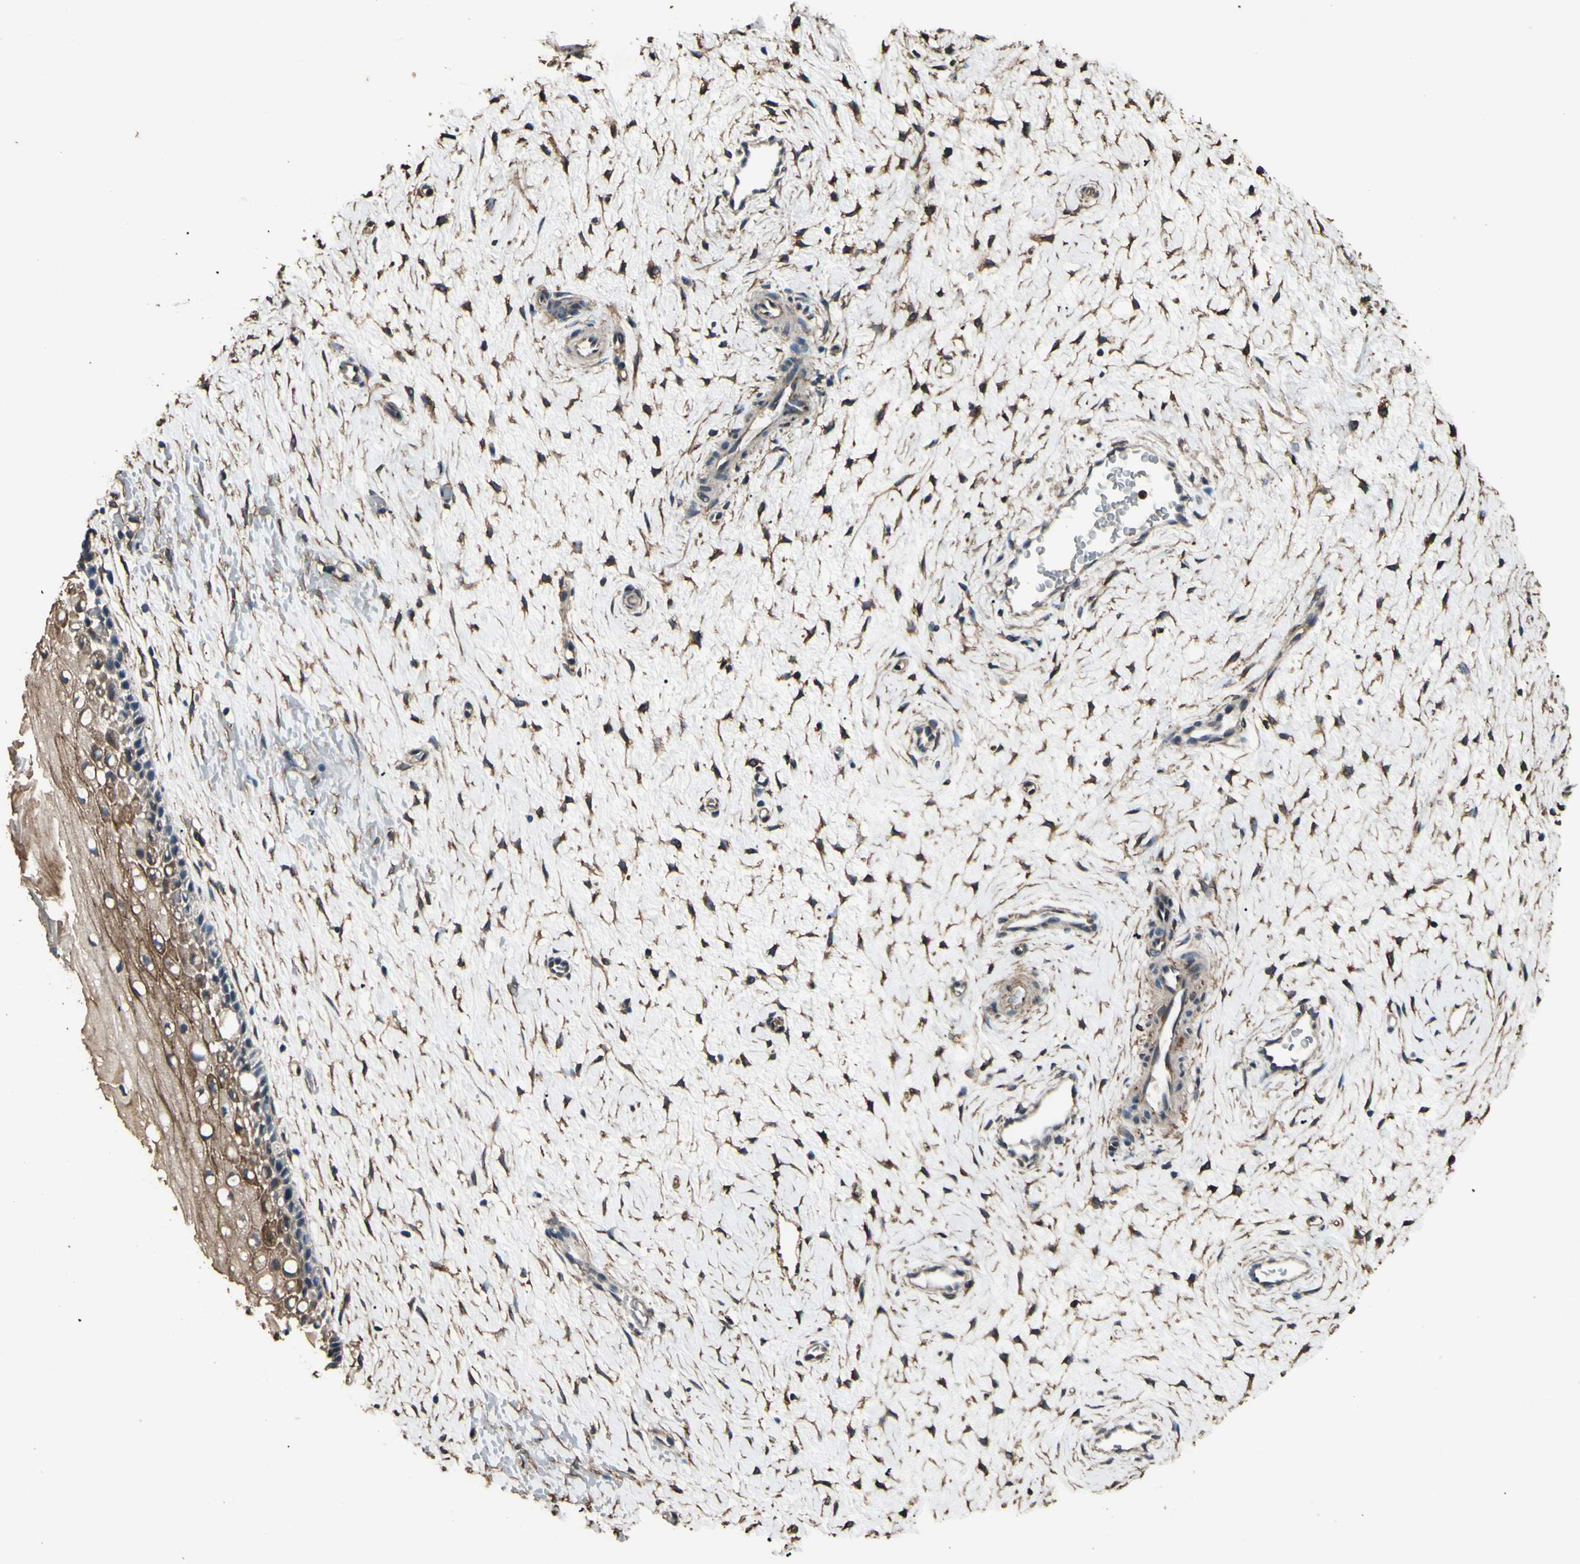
{"staining": {"intensity": "moderate", "quantity": ">75%", "location": "cytoplasmic/membranous"}, "tissue": "cervix", "cell_type": "Squamous epithelial cells", "image_type": "normal", "snomed": [{"axis": "morphology", "description": "Normal tissue, NOS"}, {"axis": "topography", "description": "Cervix"}], "caption": "Immunohistochemical staining of unremarkable cervix exhibits moderate cytoplasmic/membranous protein expression in about >75% of squamous epithelial cells. (Brightfield microscopy of DAB IHC at high magnification).", "gene": "TSPO", "patient": {"sex": "female", "age": 39}}